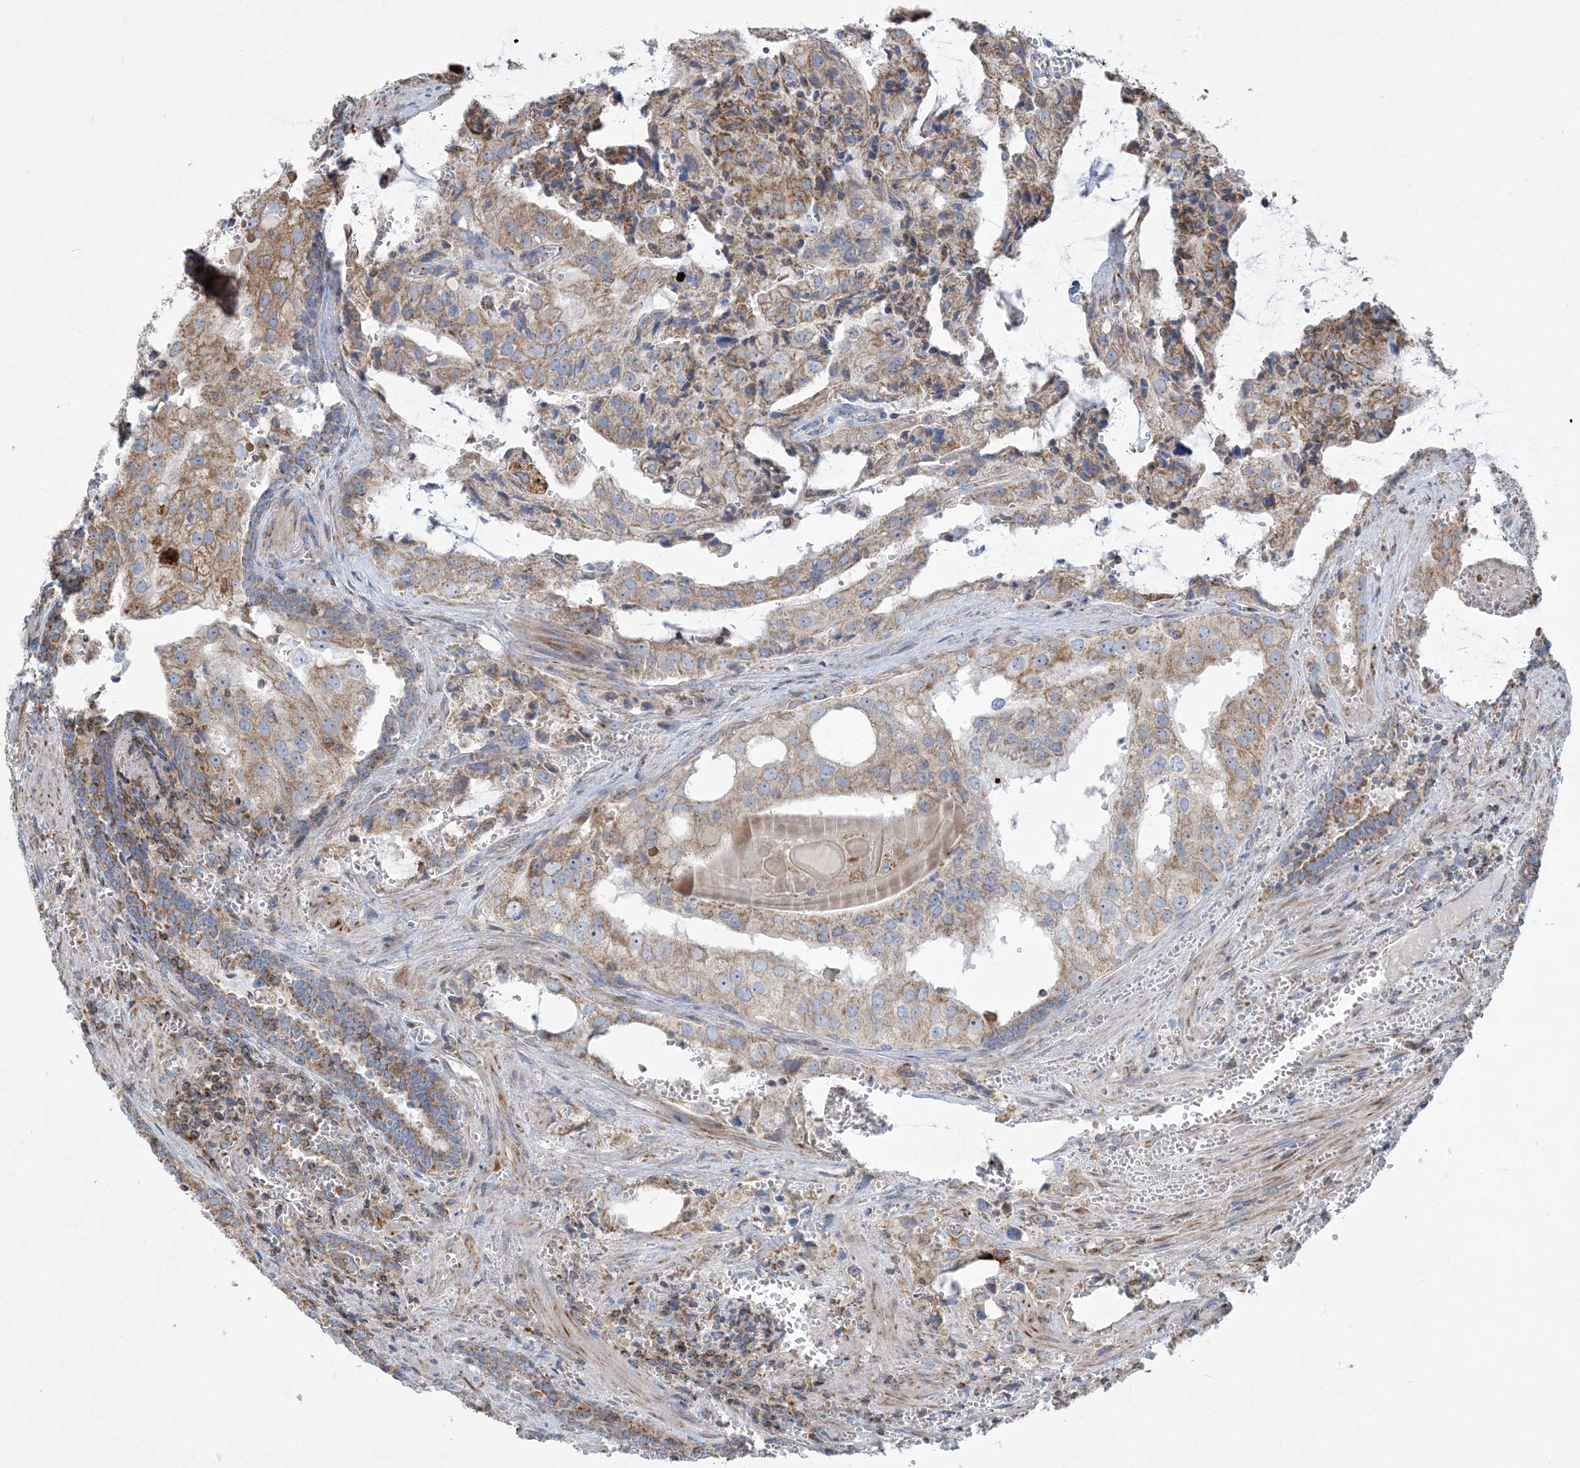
{"staining": {"intensity": "moderate", "quantity": "25%-75%", "location": "cytoplasmic/membranous"}, "tissue": "prostate cancer", "cell_type": "Tumor cells", "image_type": "cancer", "snomed": [{"axis": "morphology", "description": "Adenocarcinoma, High grade"}, {"axis": "topography", "description": "Prostate"}], "caption": "This histopathology image displays immunohistochemistry (IHC) staining of human prostate cancer (high-grade adenocarcinoma), with medium moderate cytoplasmic/membranous positivity in about 25%-75% of tumor cells.", "gene": "BEND4", "patient": {"sex": "male", "age": 68}}